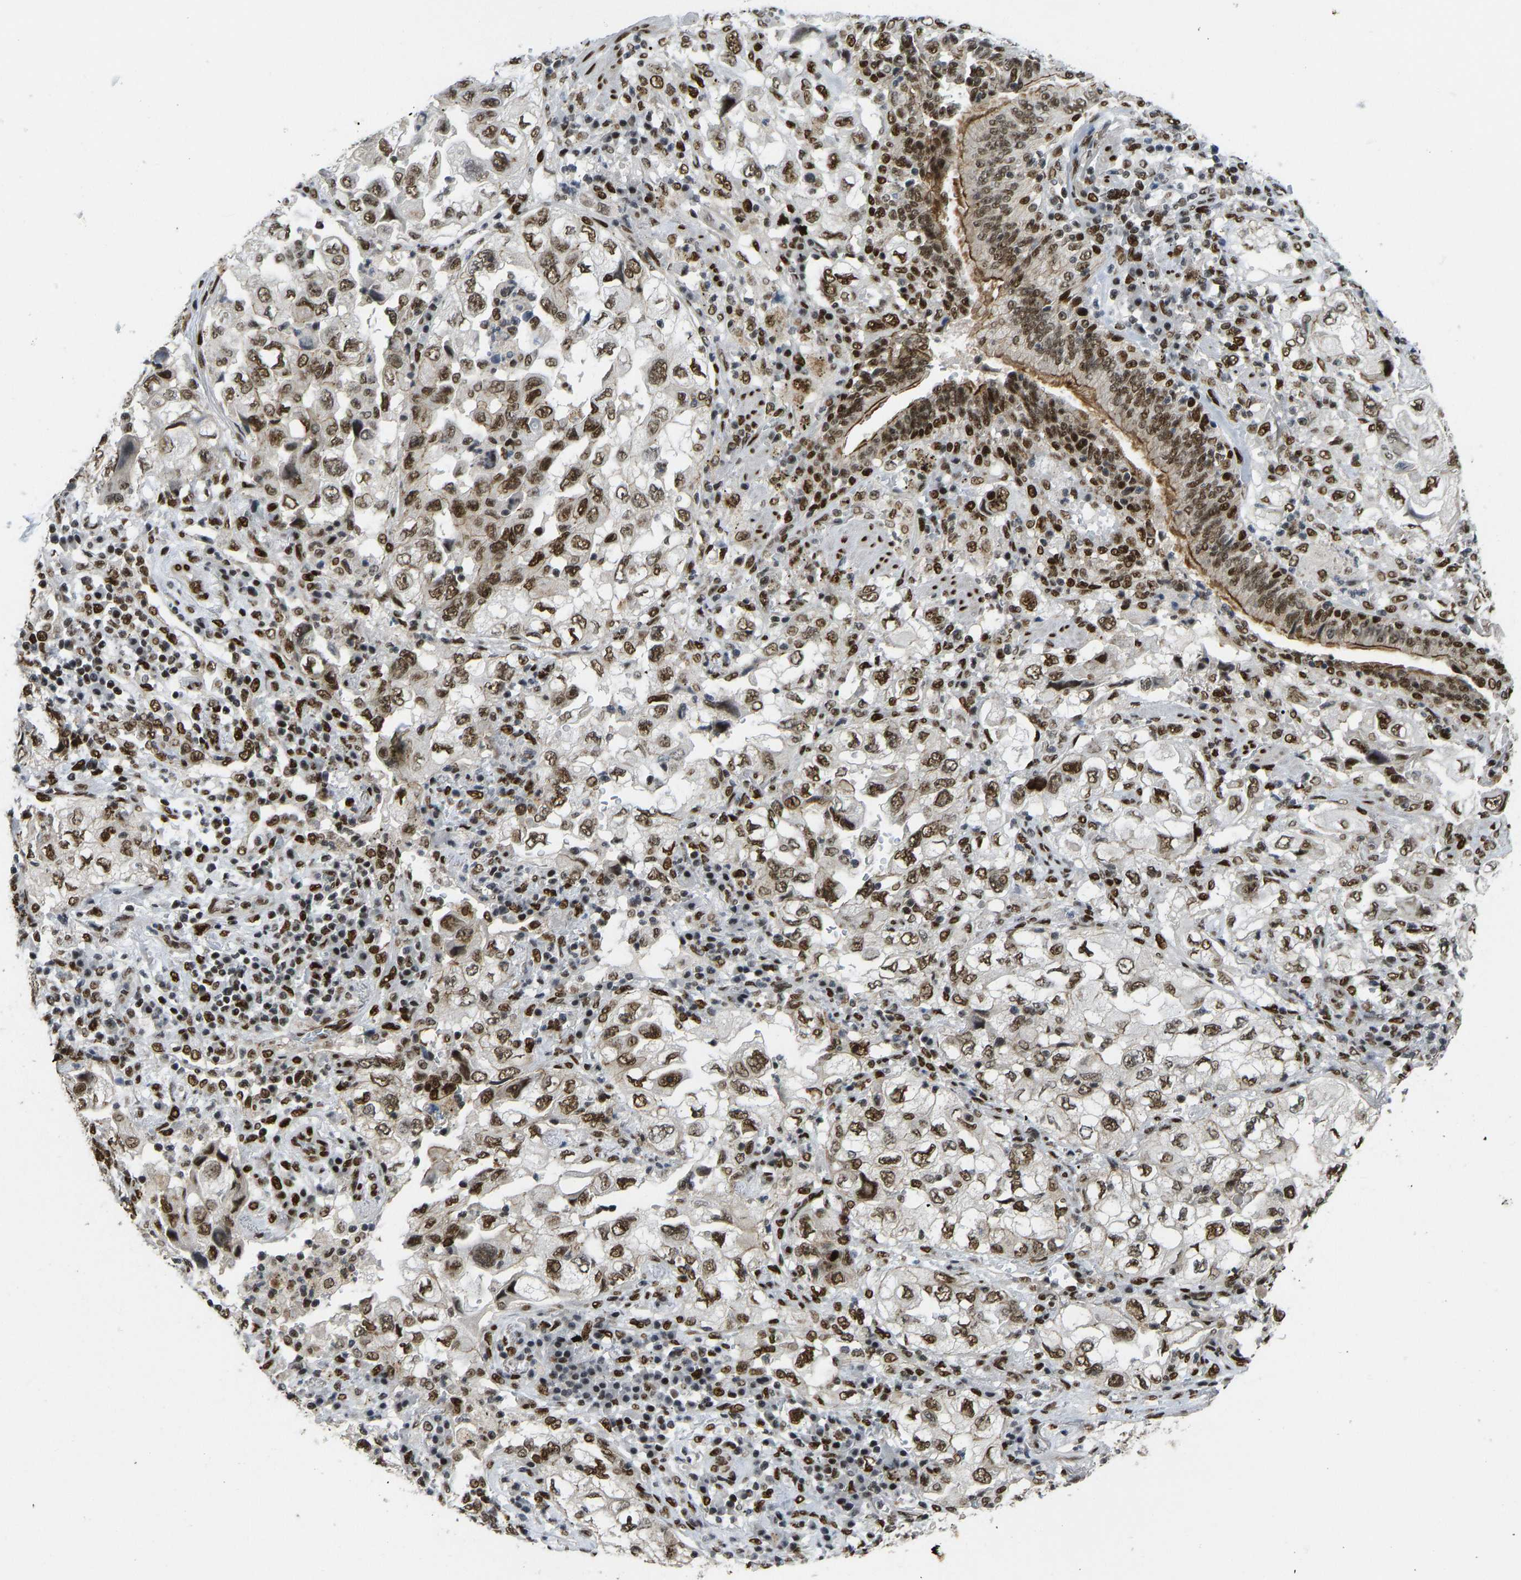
{"staining": {"intensity": "moderate", "quantity": ">75%", "location": "nuclear"}, "tissue": "lung cancer", "cell_type": "Tumor cells", "image_type": "cancer", "snomed": [{"axis": "morphology", "description": "Adenocarcinoma, NOS"}, {"axis": "topography", "description": "Lung"}], "caption": "This image reveals adenocarcinoma (lung) stained with IHC to label a protein in brown. The nuclear of tumor cells show moderate positivity for the protein. Nuclei are counter-stained blue.", "gene": "FOXK1", "patient": {"sex": "male", "age": 64}}